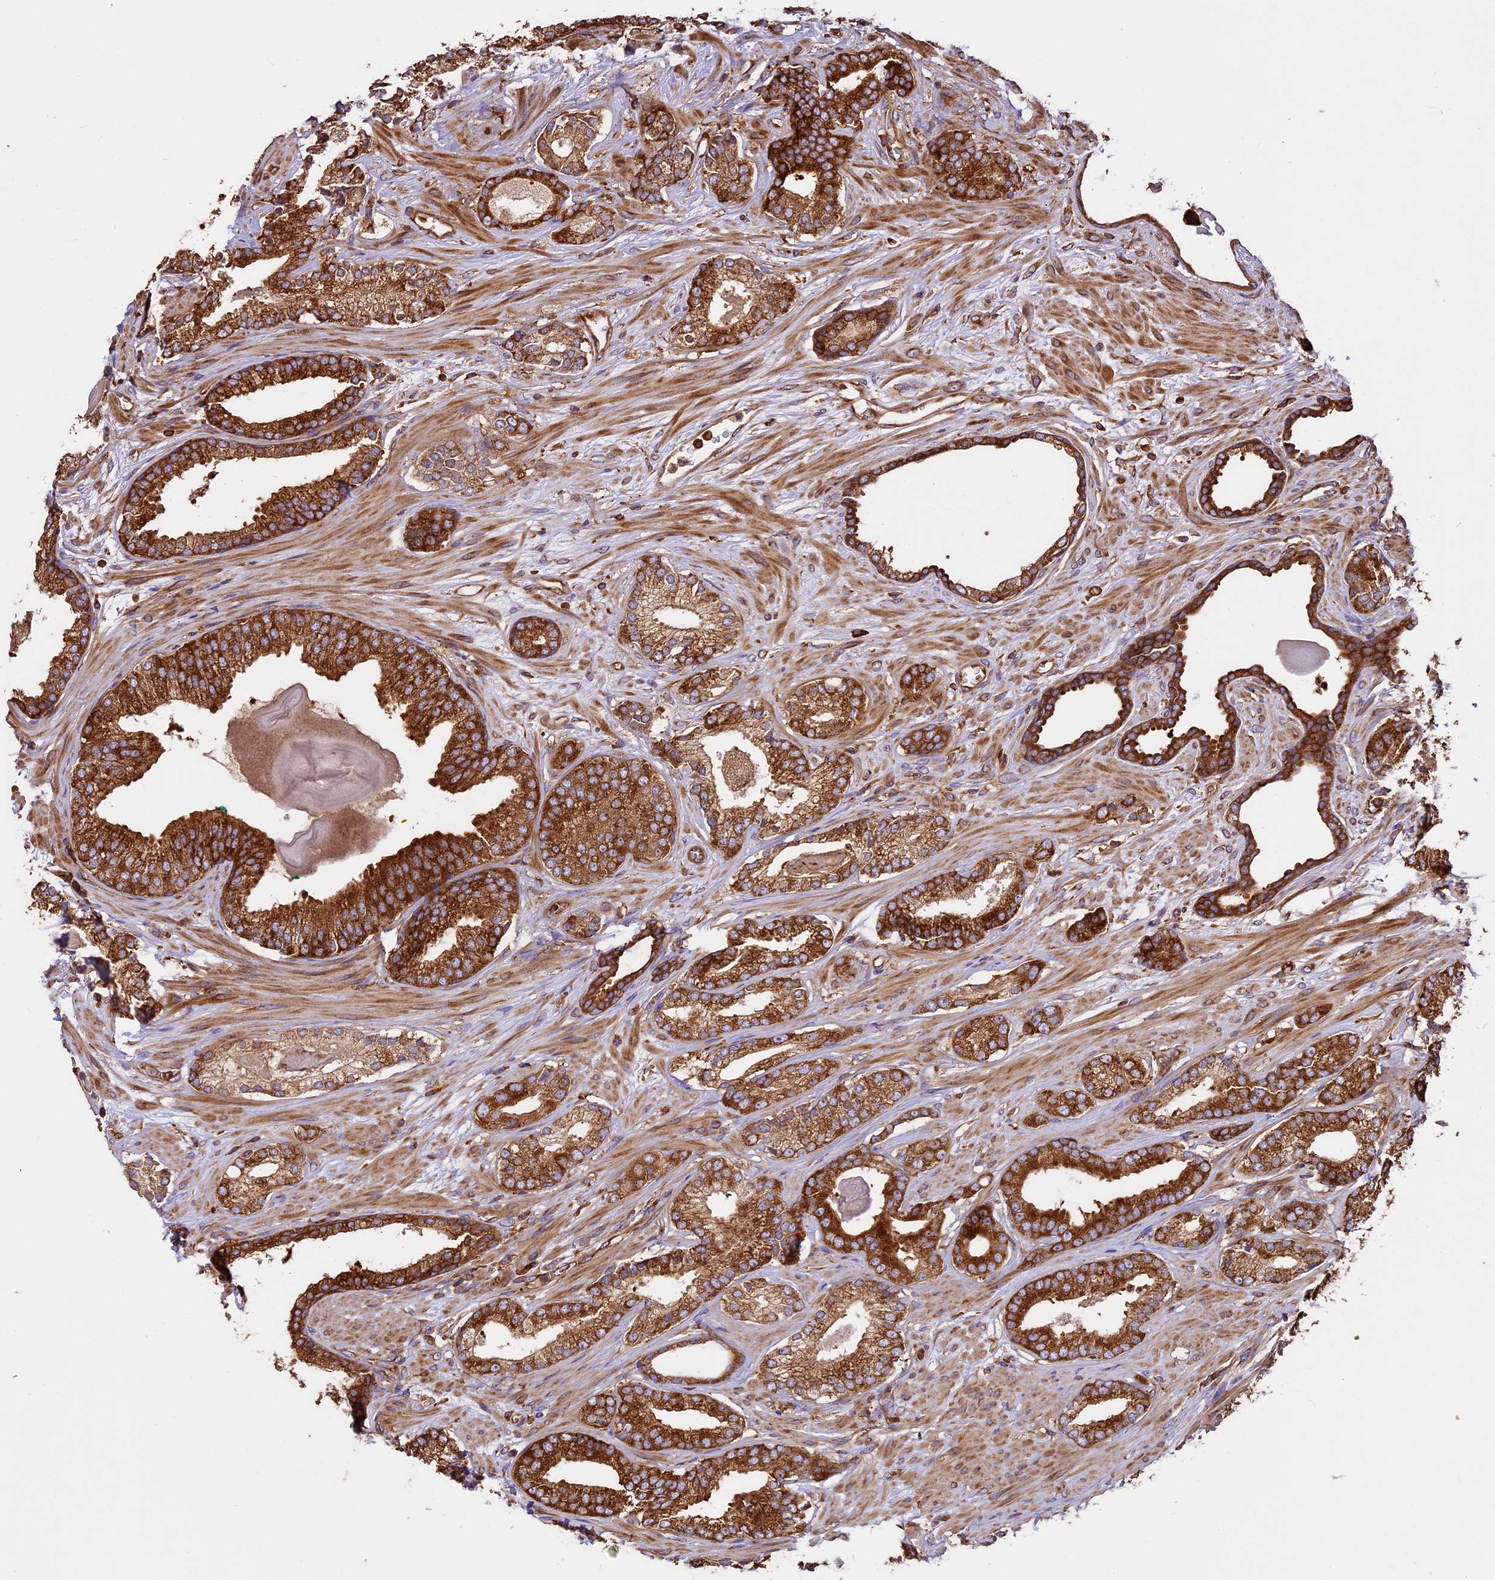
{"staining": {"intensity": "strong", "quantity": ">75%", "location": "cytoplasmic/membranous"}, "tissue": "prostate cancer", "cell_type": "Tumor cells", "image_type": "cancer", "snomed": [{"axis": "morphology", "description": "Adenocarcinoma, Low grade"}, {"axis": "topography", "description": "Prostate"}], "caption": "Human prostate low-grade adenocarcinoma stained for a protein (brown) demonstrates strong cytoplasmic/membranous positive positivity in about >75% of tumor cells.", "gene": "KARS1", "patient": {"sex": "male", "age": 70}}